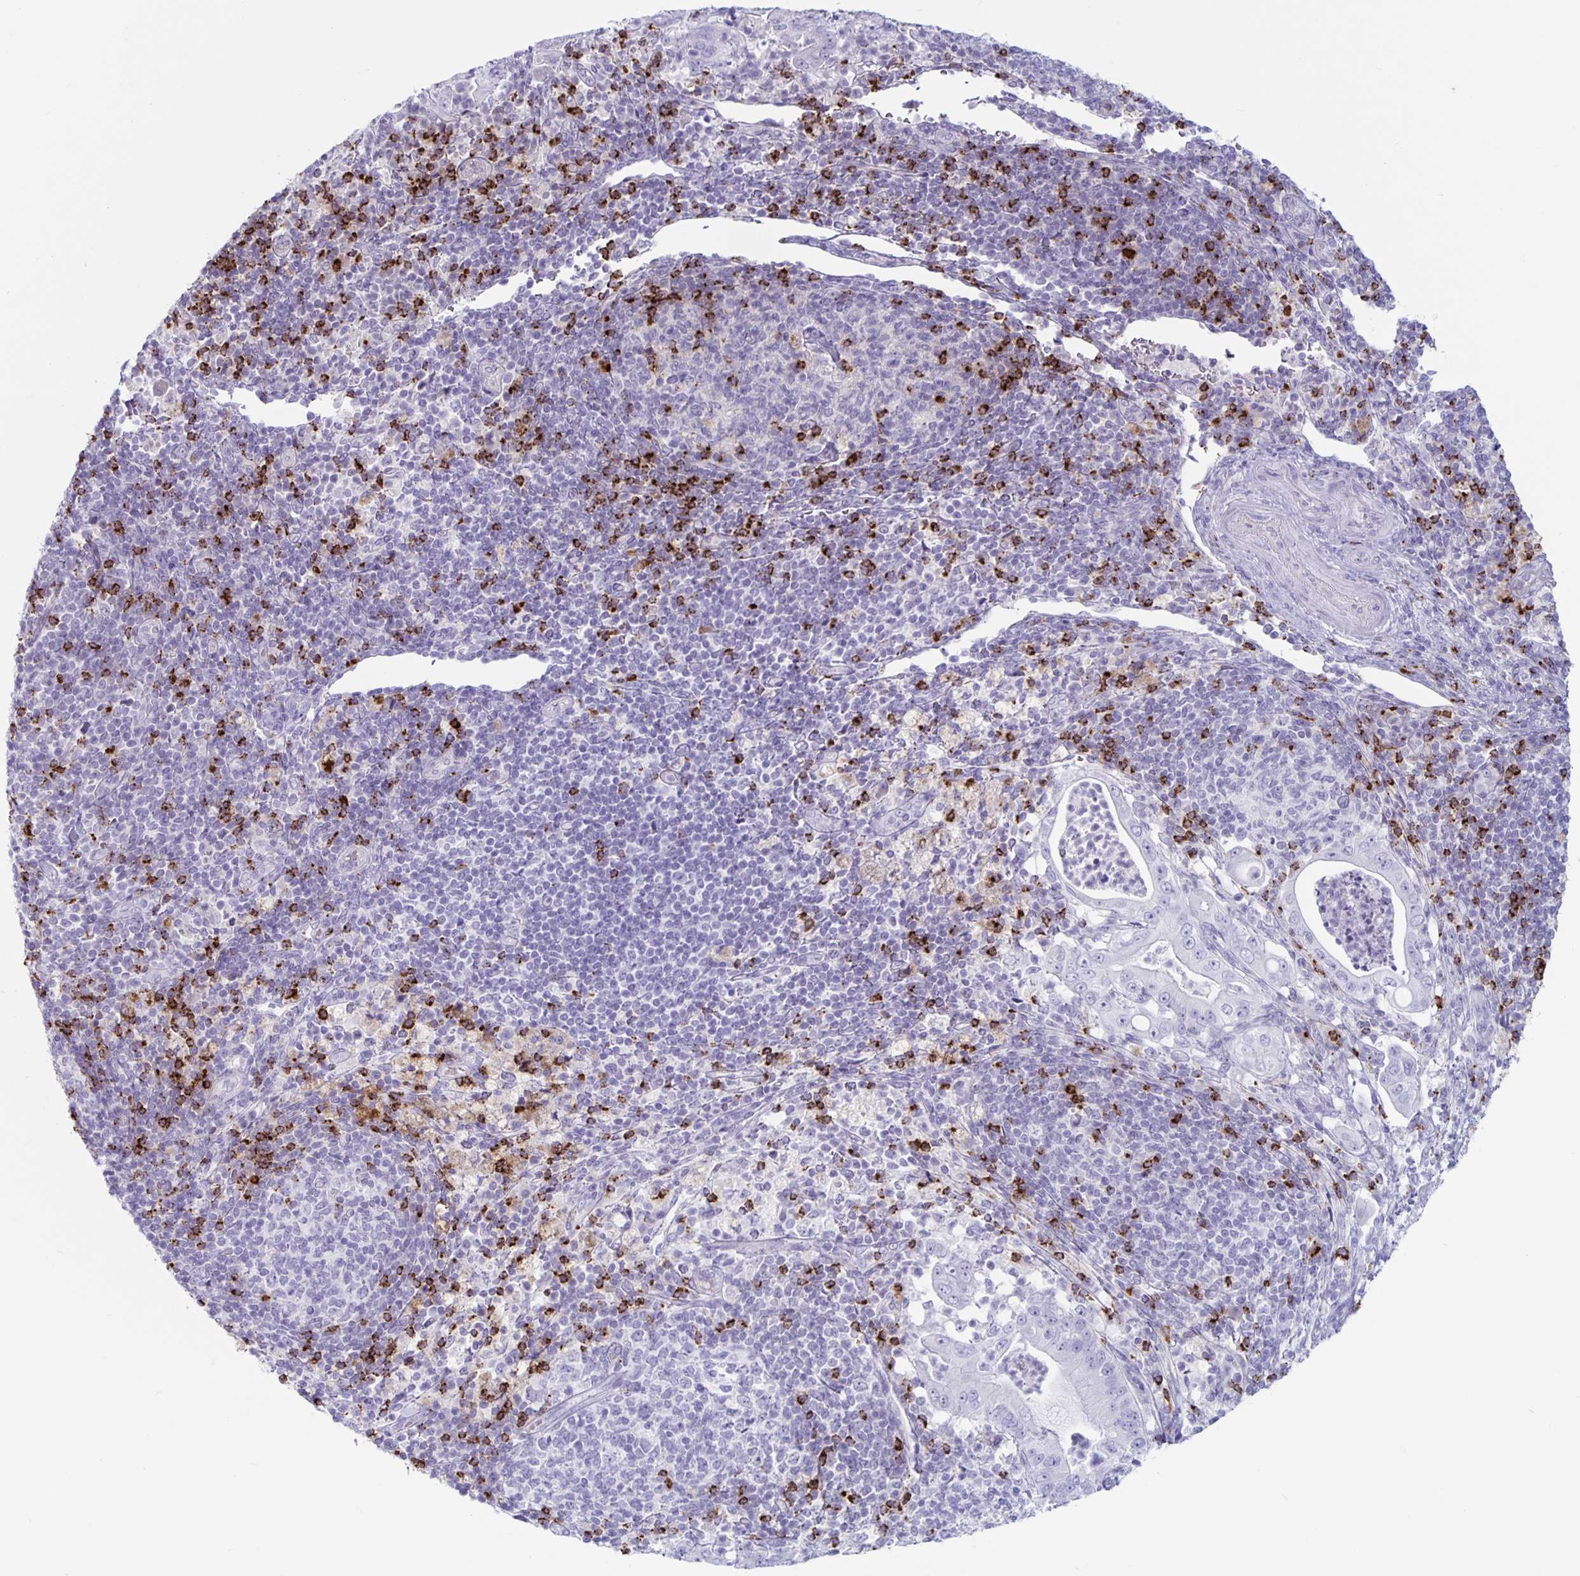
{"staining": {"intensity": "negative", "quantity": "none", "location": "none"}, "tissue": "pancreatic cancer", "cell_type": "Tumor cells", "image_type": "cancer", "snomed": [{"axis": "morphology", "description": "Adenocarcinoma, NOS"}, {"axis": "topography", "description": "Pancreas"}], "caption": "Pancreatic cancer (adenocarcinoma) stained for a protein using immunohistochemistry displays no staining tumor cells.", "gene": "GZMK", "patient": {"sex": "male", "age": 71}}